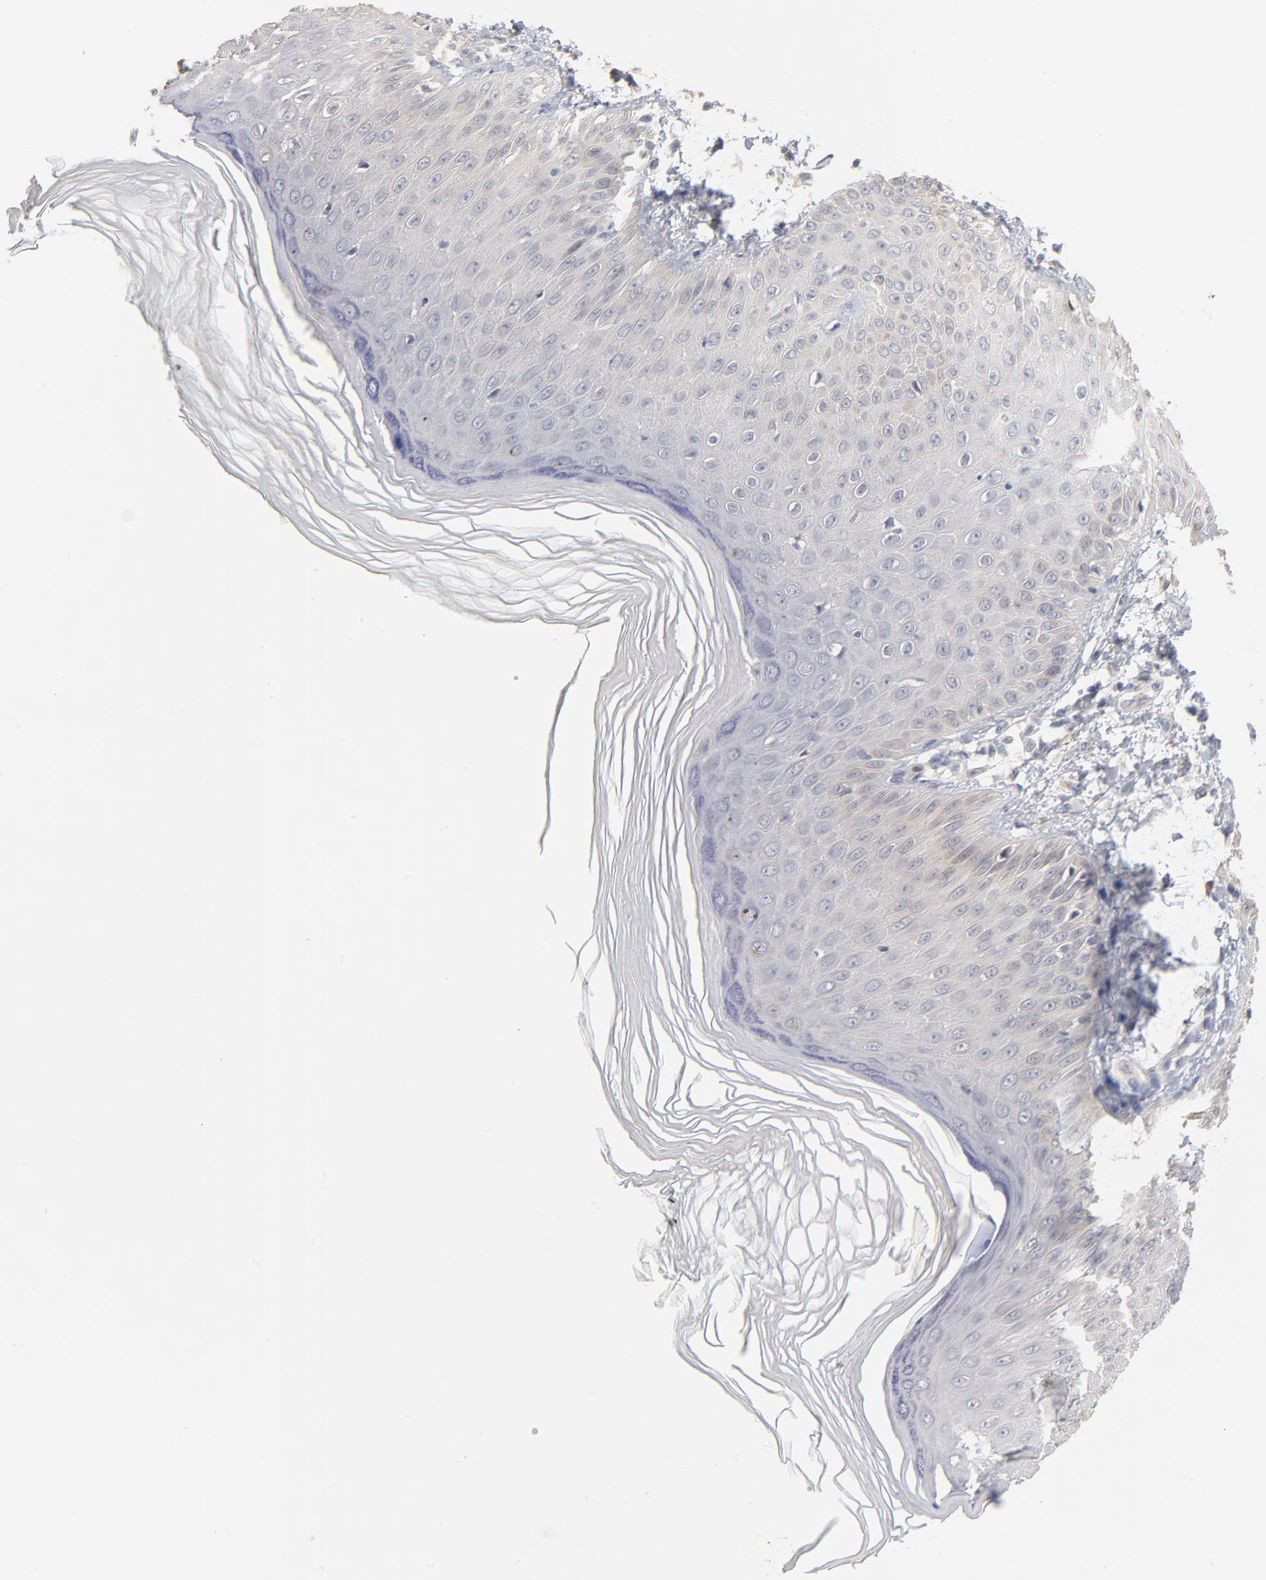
{"staining": {"intensity": "weak", "quantity": ">75%", "location": "cytoplasmic/membranous"}, "tissue": "skin", "cell_type": "Epidermal cells", "image_type": "normal", "snomed": [{"axis": "morphology", "description": "Normal tissue, NOS"}, {"axis": "morphology", "description": "Inflammation, NOS"}, {"axis": "topography", "description": "Soft tissue"}, {"axis": "topography", "description": "Anal"}], "caption": "Weak cytoplasmic/membranous positivity for a protein is appreciated in about >75% of epidermal cells of normal skin using immunohistochemistry.", "gene": "DNAL4", "patient": {"sex": "female", "age": 15}}